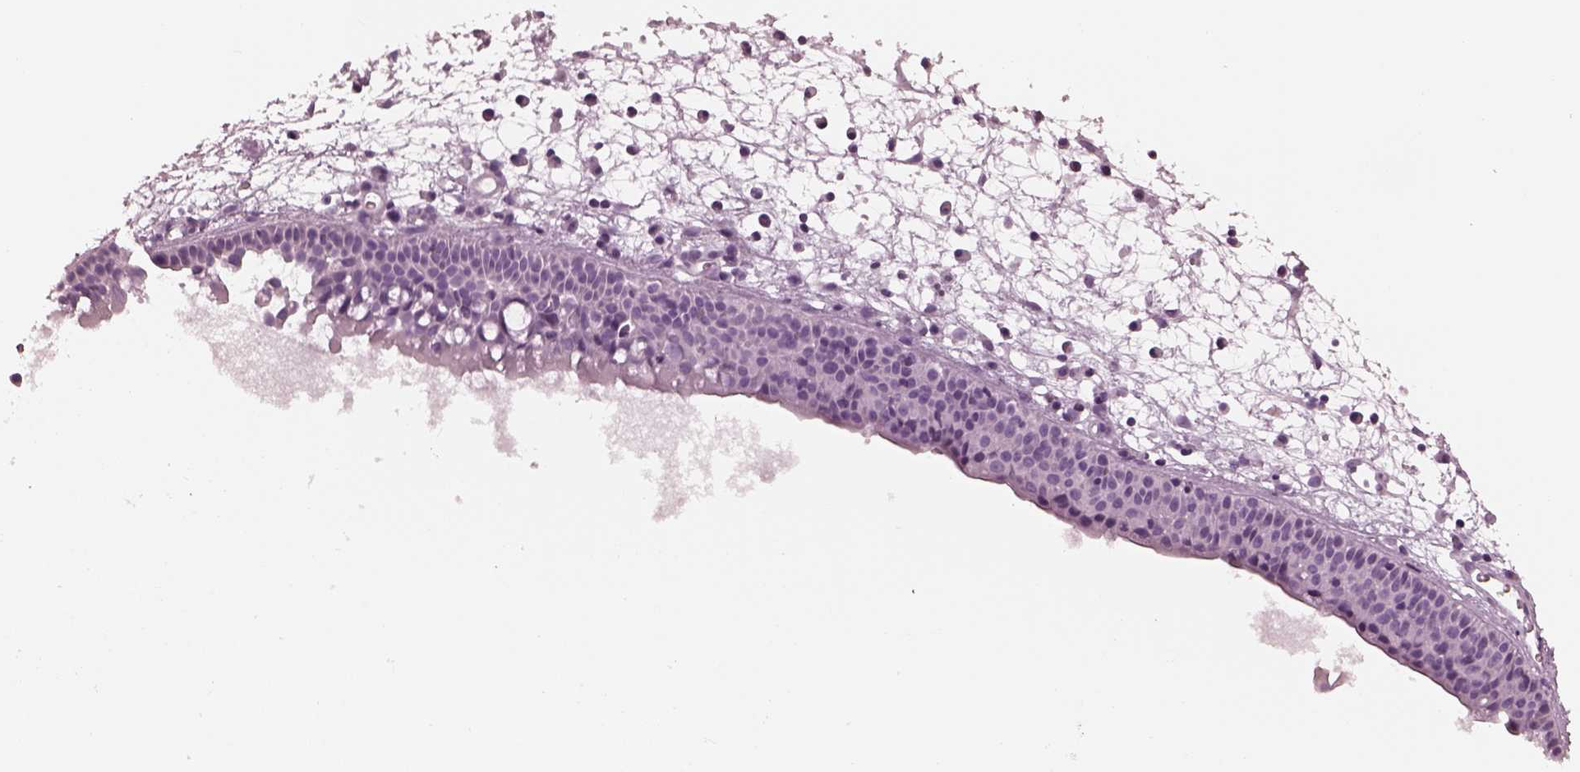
{"staining": {"intensity": "negative", "quantity": "none", "location": "none"}, "tissue": "nasopharynx", "cell_type": "Respiratory epithelial cells", "image_type": "normal", "snomed": [{"axis": "morphology", "description": "Normal tissue, NOS"}, {"axis": "topography", "description": "Nasopharynx"}], "caption": "A high-resolution histopathology image shows IHC staining of benign nasopharynx, which demonstrates no significant positivity in respiratory epithelial cells.", "gene": "FABP9", "patient": {"sex": "male", "age": 61}}